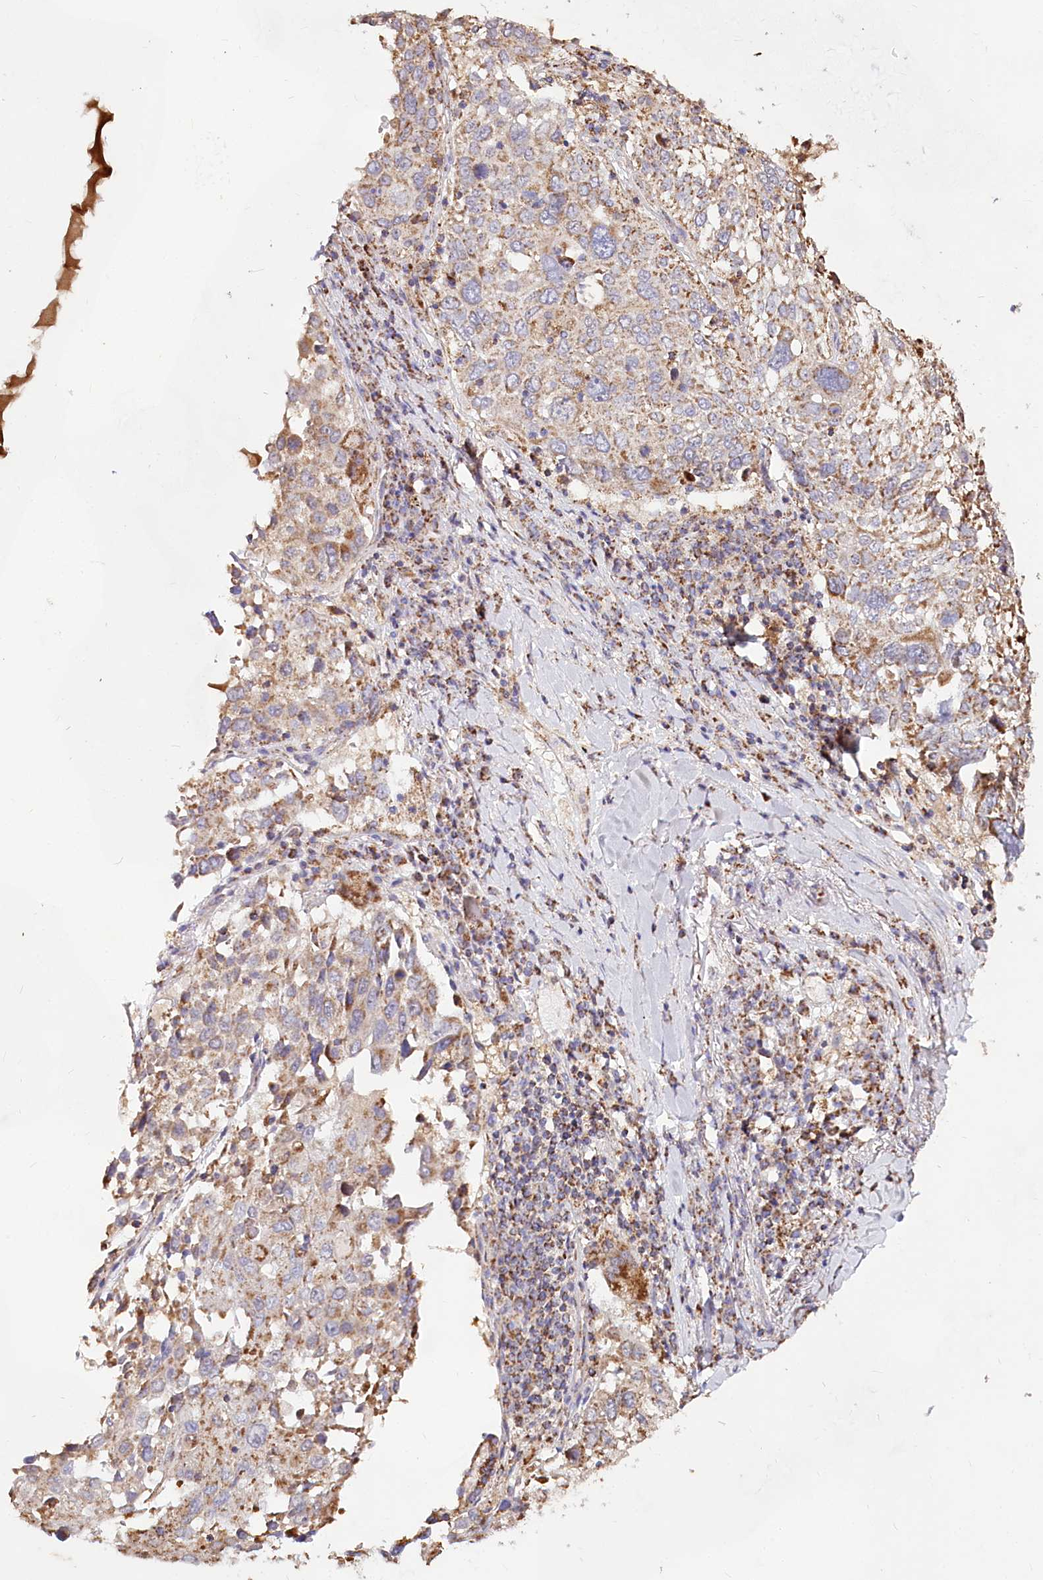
{"staining": {"intensity": "moderate", "quantity": ">75%", "location": "cytoplasmic/membranous"}, "tissue": "lung cancer", "cell_type": "Tumor cells", "image_type": "cancer", "snomed": [{"axis": "morphology", "description": "Squamous cell carcinoma, NOS"}, {"axis": "topography", "description": "Lung"}], "caption": "IHC image of human lung cancer stained for a protein (brown), which displays medium levels of moderate cytoplasmic/membranous staining in approximately >75% of tumor cells.", "gene": "TASOR2", "patient": {"sex": "male", "age": 65}}